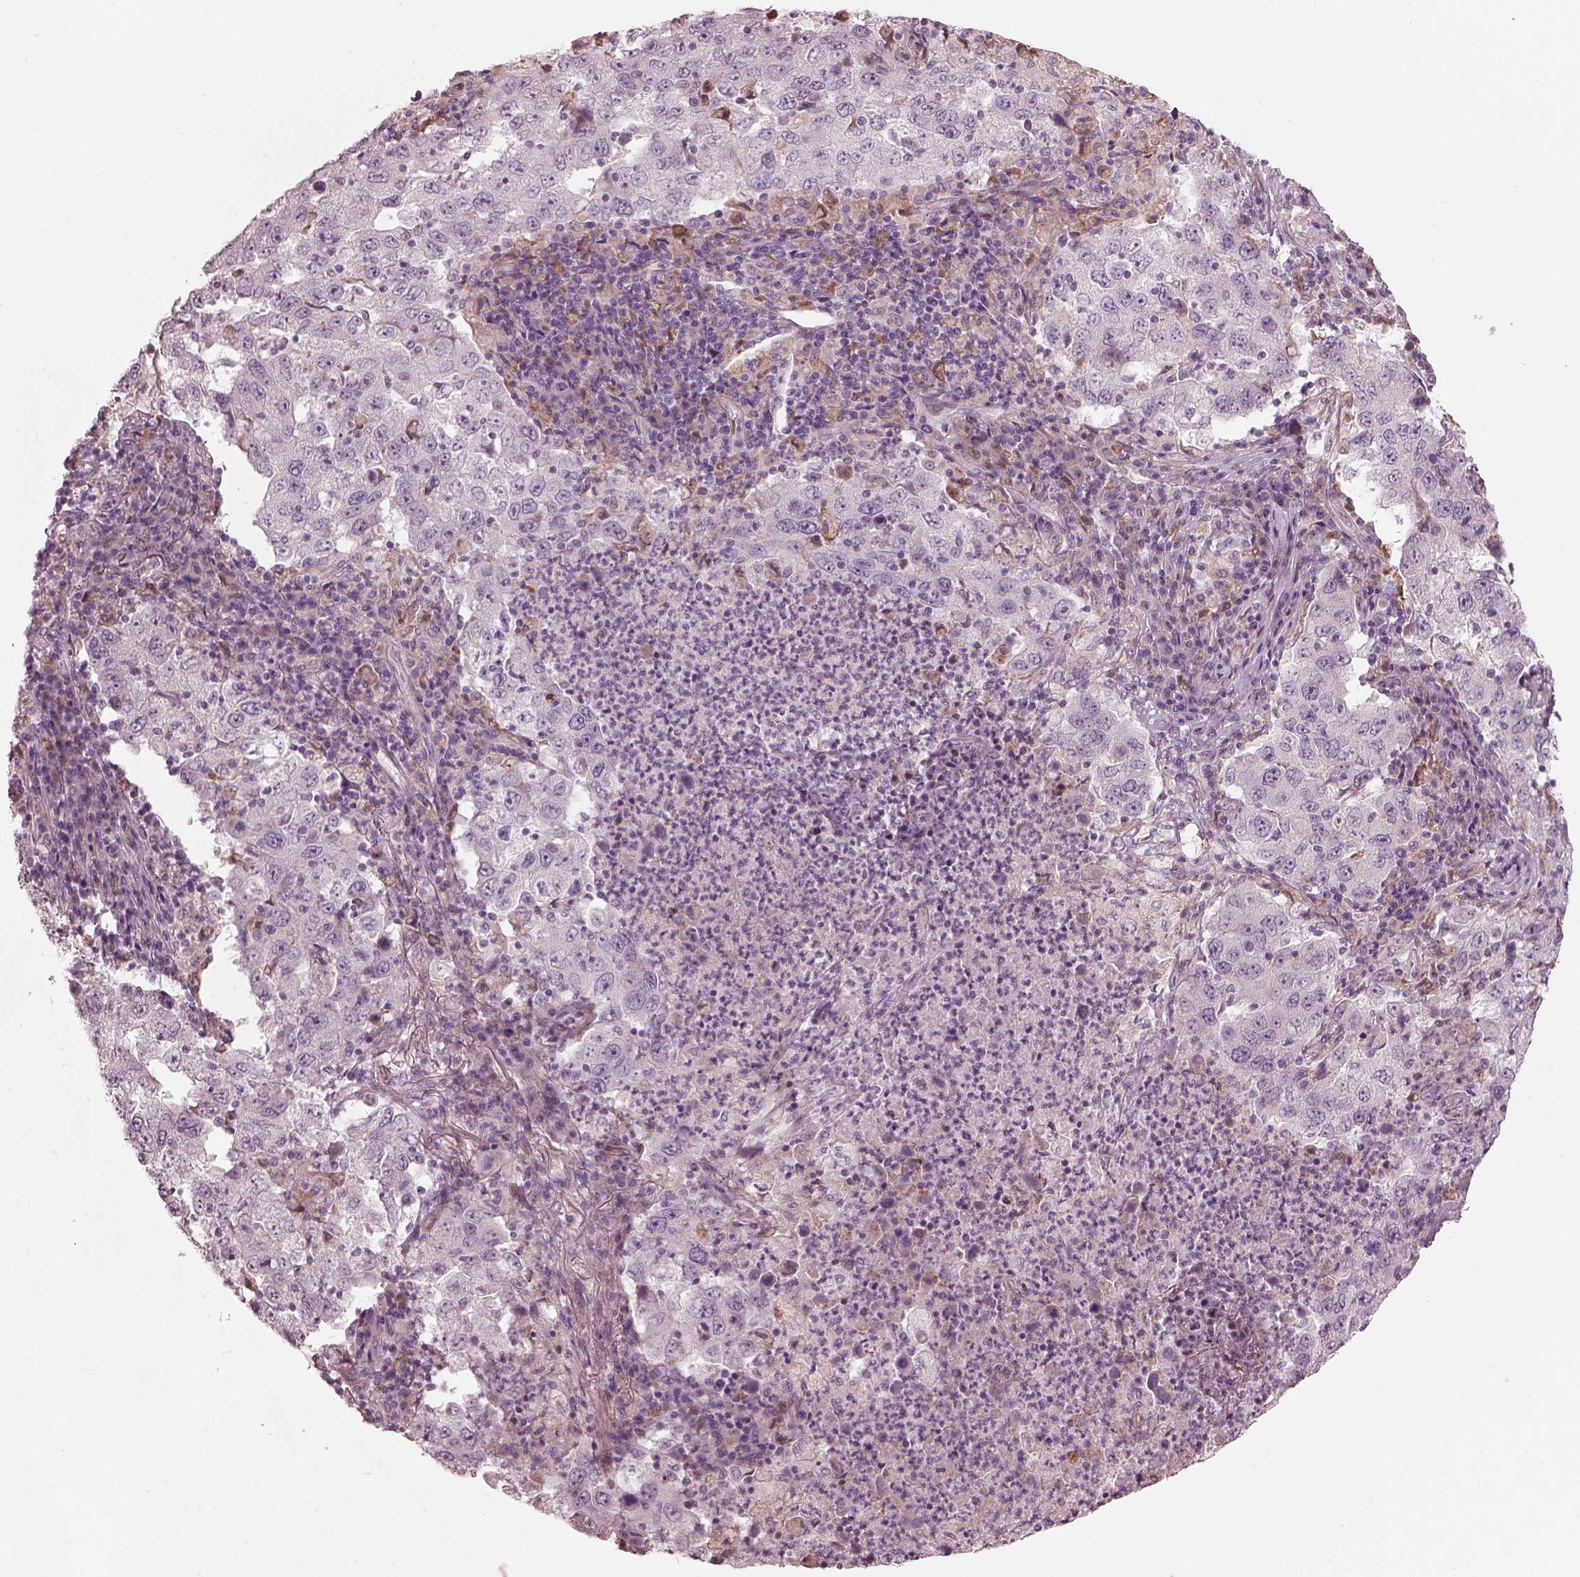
{"staining": {"intensity": "negative", "quantity": "none", "location": "none"}, "tissue": "lung cancer", "cell_type": "Tumor cells", "image_type": "cancer", "snomed": [{"axis": "morphology", "description": "Adenocarcinoma, NOS"}, {"axis": "topography", "description": "Lung"}], "caption": "Tumor cells are negative for protein expression in human adenocarcinoma (lung).", "gene": "CADM2", "patient": {"sex": "male", "age": 73}}